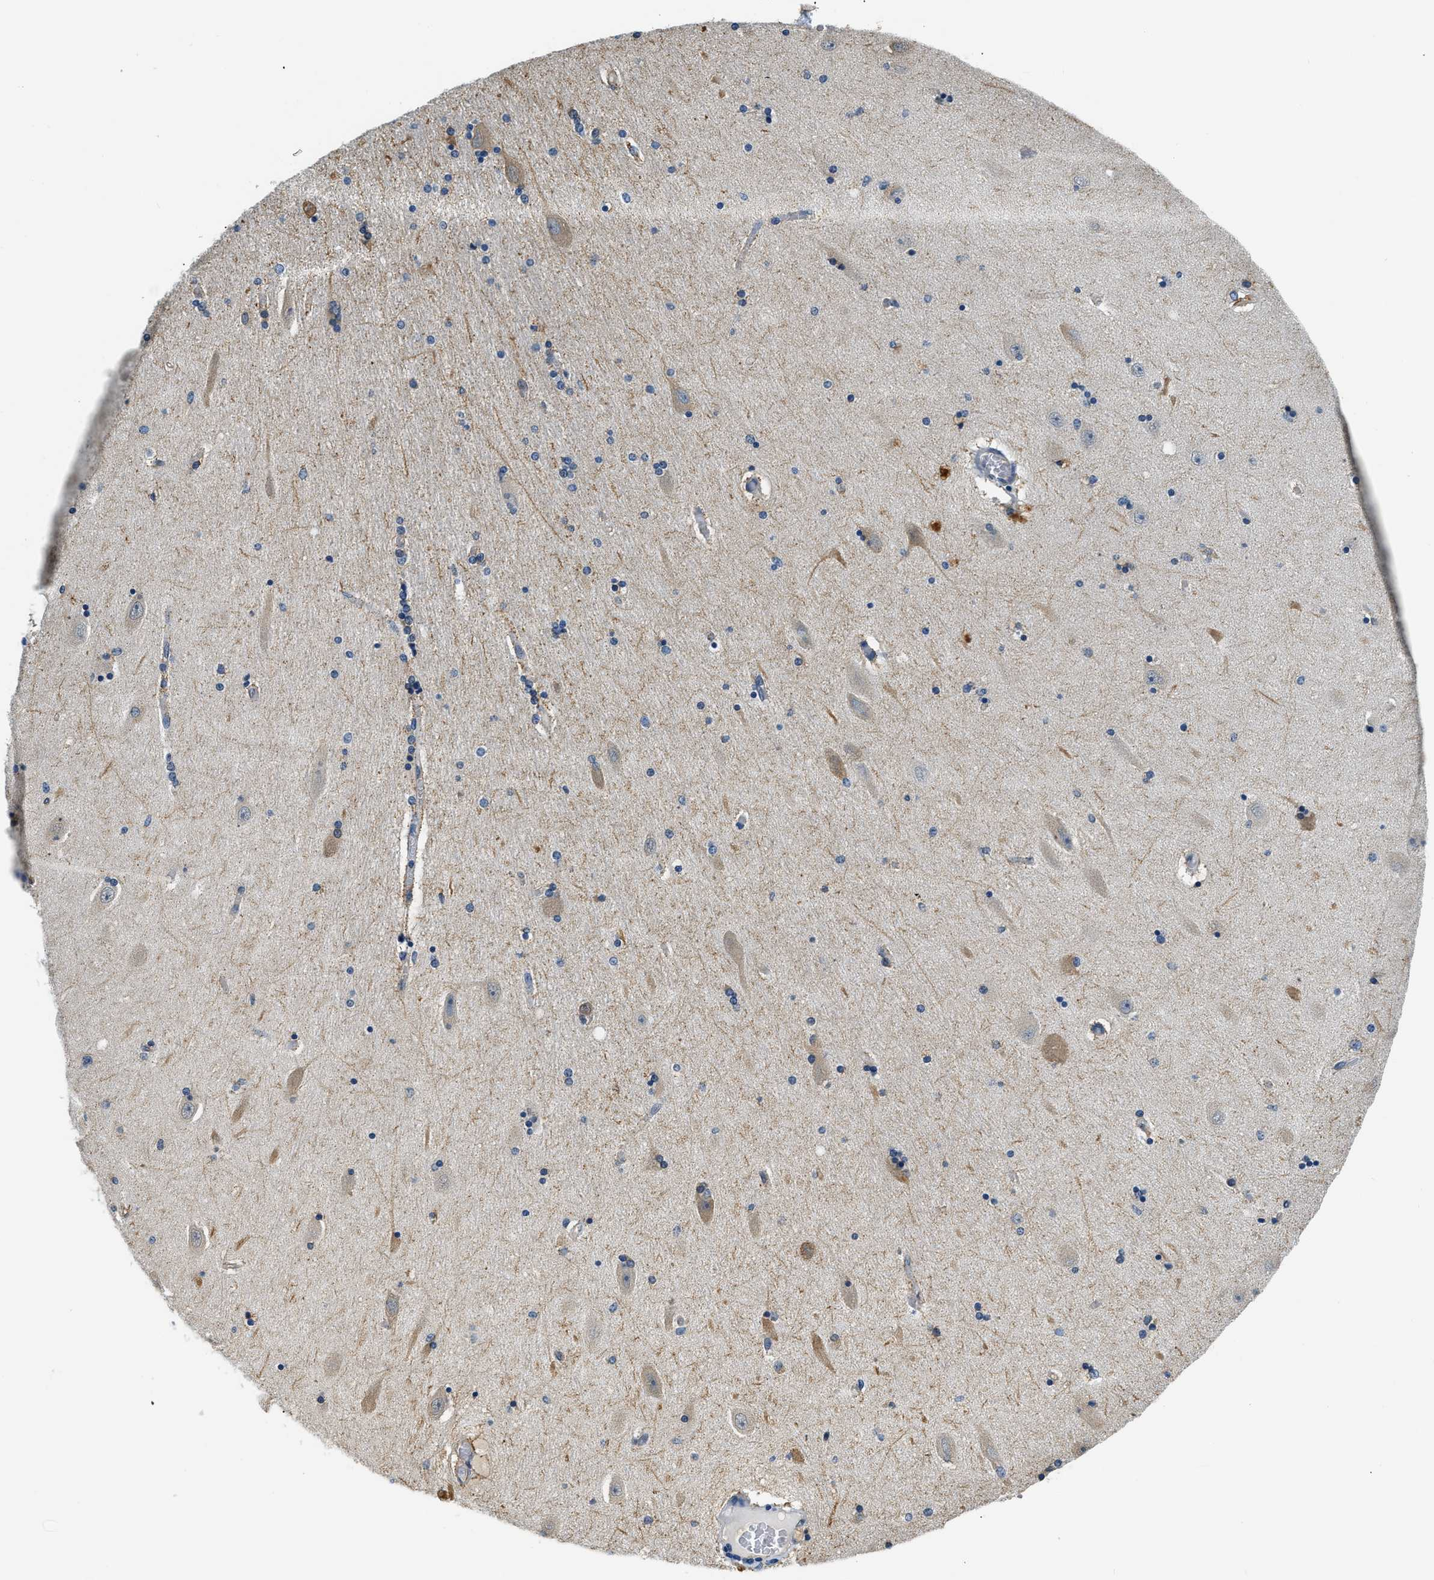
{"staining": {"intensity": "moderate", "quantity": "<25%", "location": "cytoplasmic/membranous"}, "tissue": "hippocampus", "cell_type": "Glial cells", "image_type": "normal", "snomed": [{"axis": "morphology", "description": "Normal tissue, NOS"}, {"axis": "topography", "description": "Hippocampus"}], "caption": "A photomicrograph of hippocampus stained for a protein displays moderate cytoplasmic/membranous brown staining in glial cells.", "gene": "PPP2R1B", "patient": {"sex": "female", "age": 54}}